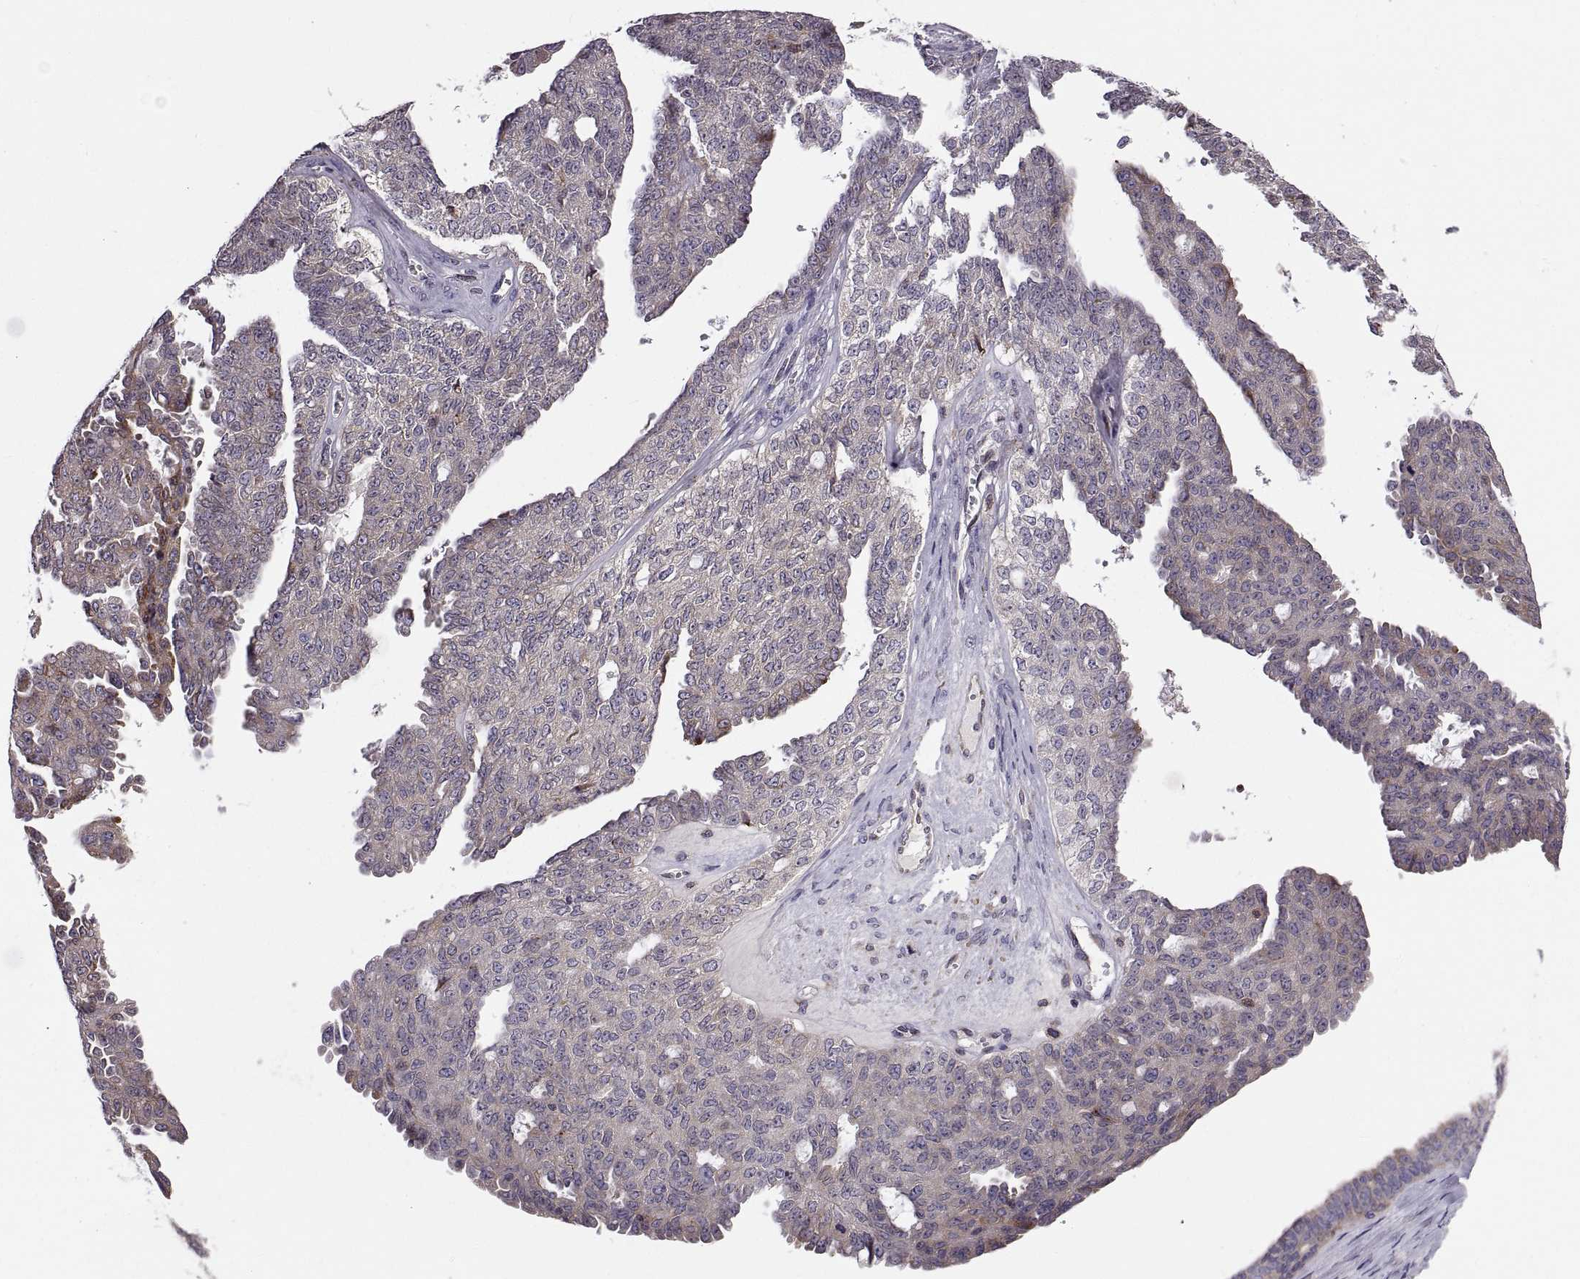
{"staining": {"intensity": "negative", "quantity": "none", "location": "none"}, "tissue": "ovarian cancer", "cell_type": "Tumor cells", "image_type": "cancer", "snomed": [{"axis": "morphology", "description": "Cystadenocarcinoma, serous, NOS"}, {"axis": "topography", "description": "Ovary"}], "caption": "Ovarian cancer (serous cystadenocarcinoma) stained for a protein using immunohistochemistry demonstrates no expression tumor cells.", "gene": "PLEKHB2", "patient": {"sex": "female", "age": 71}}